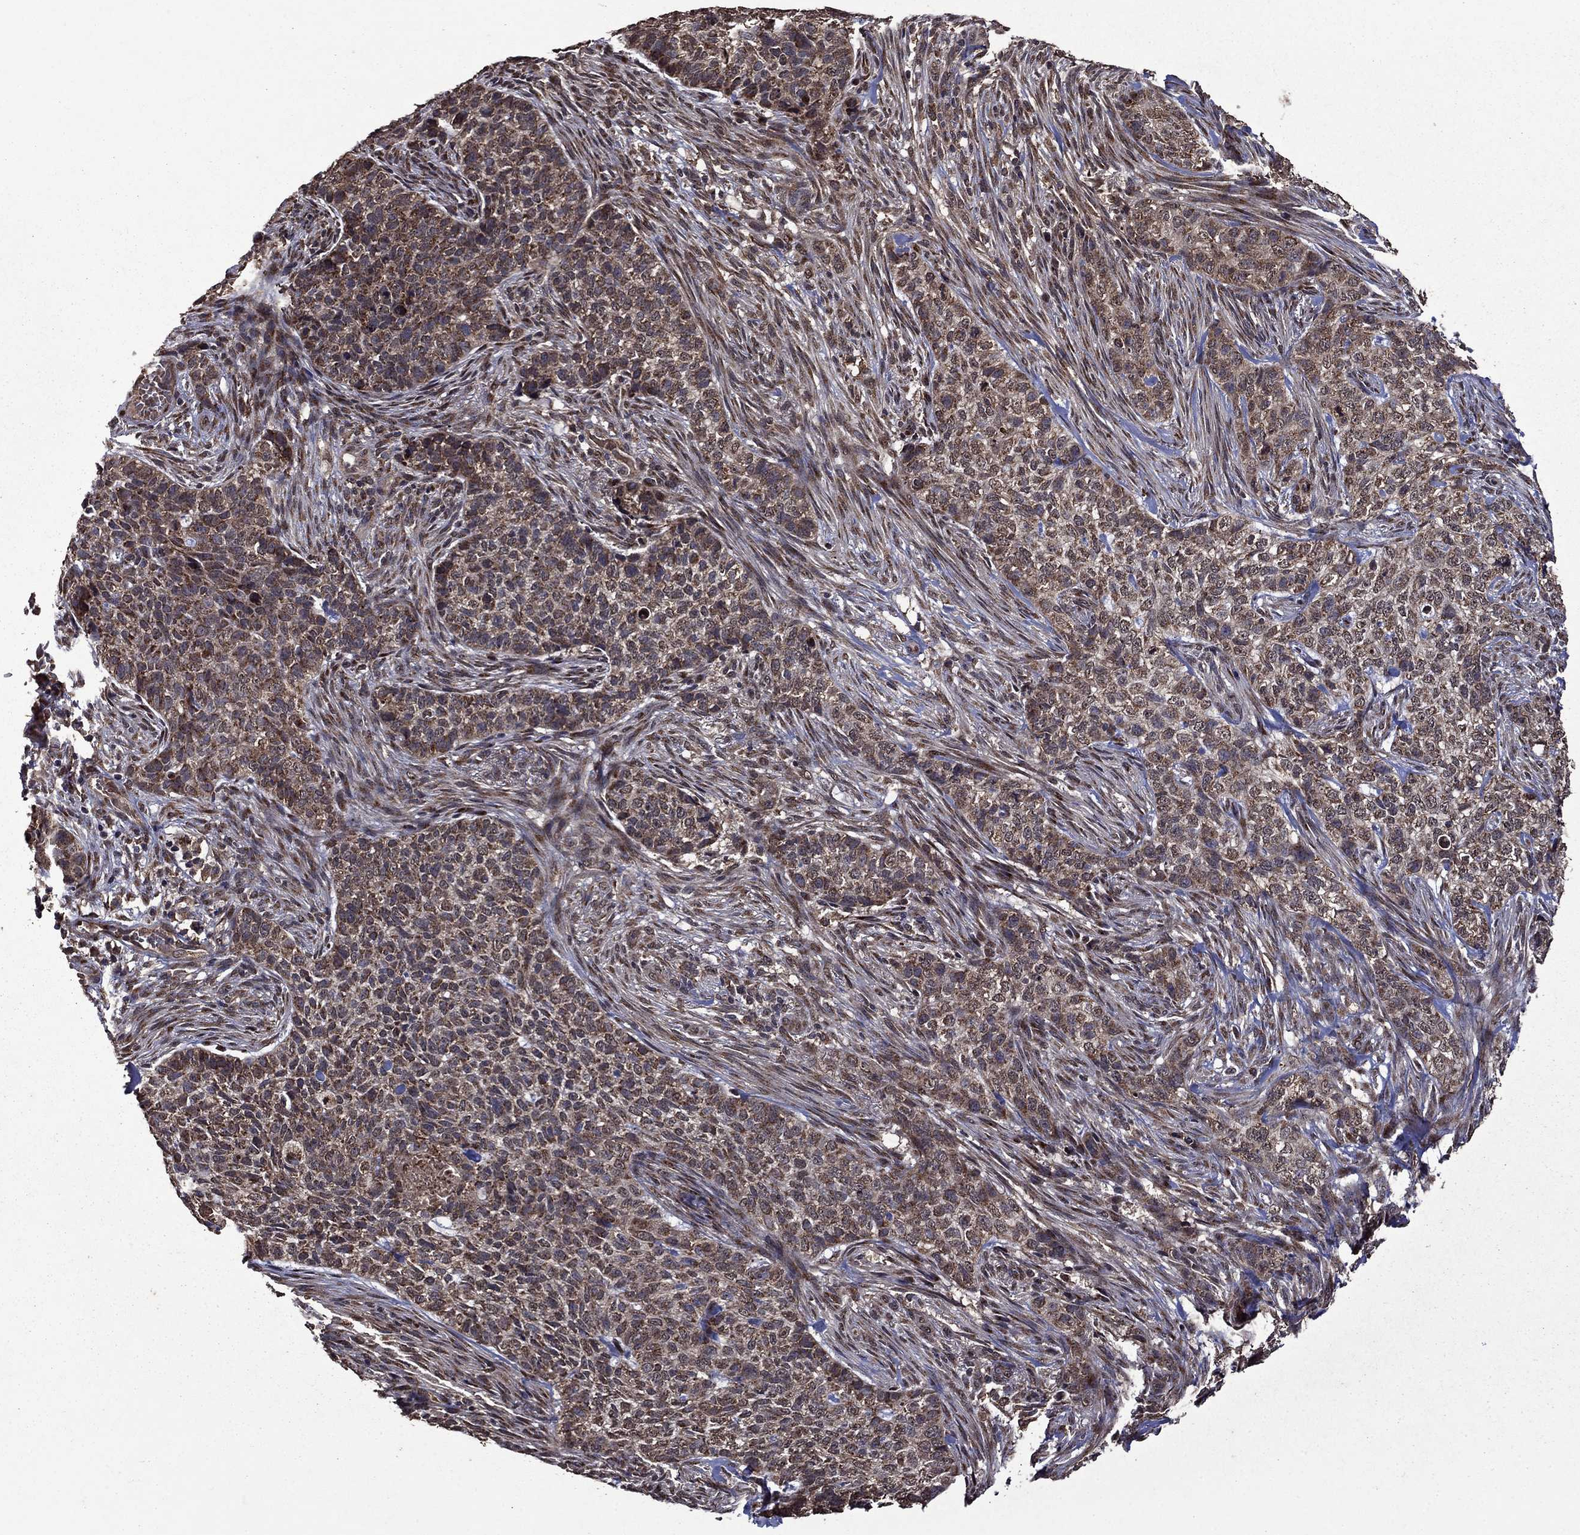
{"staining": {"intensity": "moderate", "quantity": "25%-75%", "location": "cytoplasmic/membranous,nuclear"}, "tissue": "skin cancer", "cell_type": "Tumor cells", "image_type": "cancer", "snomed": [{"axis": "morphology", "description": "Basal cell carcinoma"}, {"axis": "topography", "description": "Skin"}], "caption": "IHC of human skin cancer demonstrates medium levels of moderate cytoplasmic/membranous and nuclear positivity in approximately 25%-75% of tumor cells.", "gene": "ITM2B", "patient": {"sex": "female", "age": 69}}